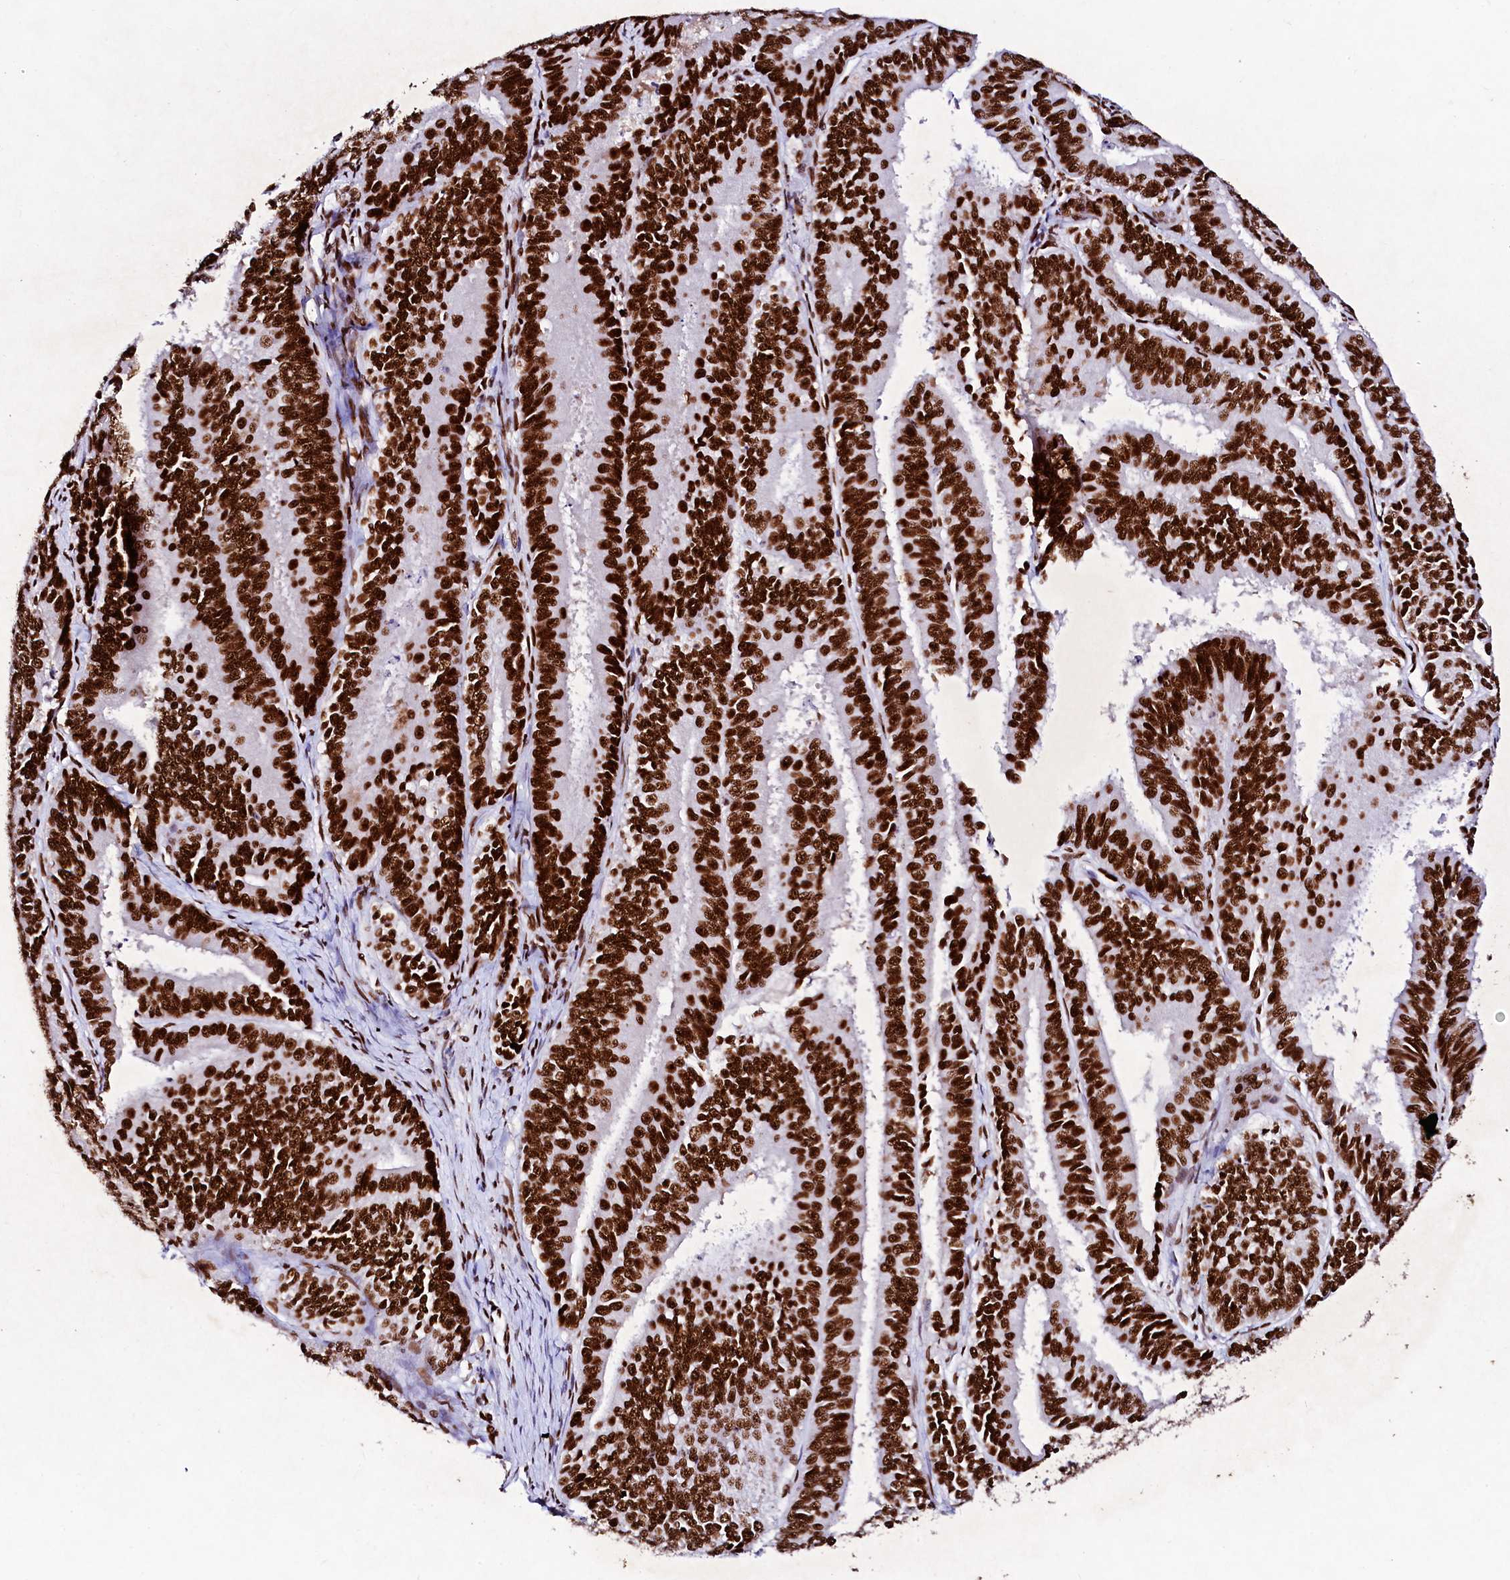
{"staining": {"intensity": "strong", "quantity": ">75%", "location": "nuclear"}, "tissue": "endometrial cancer", "cell_type": "Tumor cells", "image_type": "cancer", "snomed": [{"axis": "morphology", "description": "Adenocarcinoma, NOS"}, {"axis": "topography", "description": "Endometrium"}], "caption": "Protein expression analysis of adenocarcinoma (endometrial) reveals strong nuclear staining in approximately >75% of tumor cells.", "gene": "CPSF6", "patient": {"sex": "female", "age": 73}}